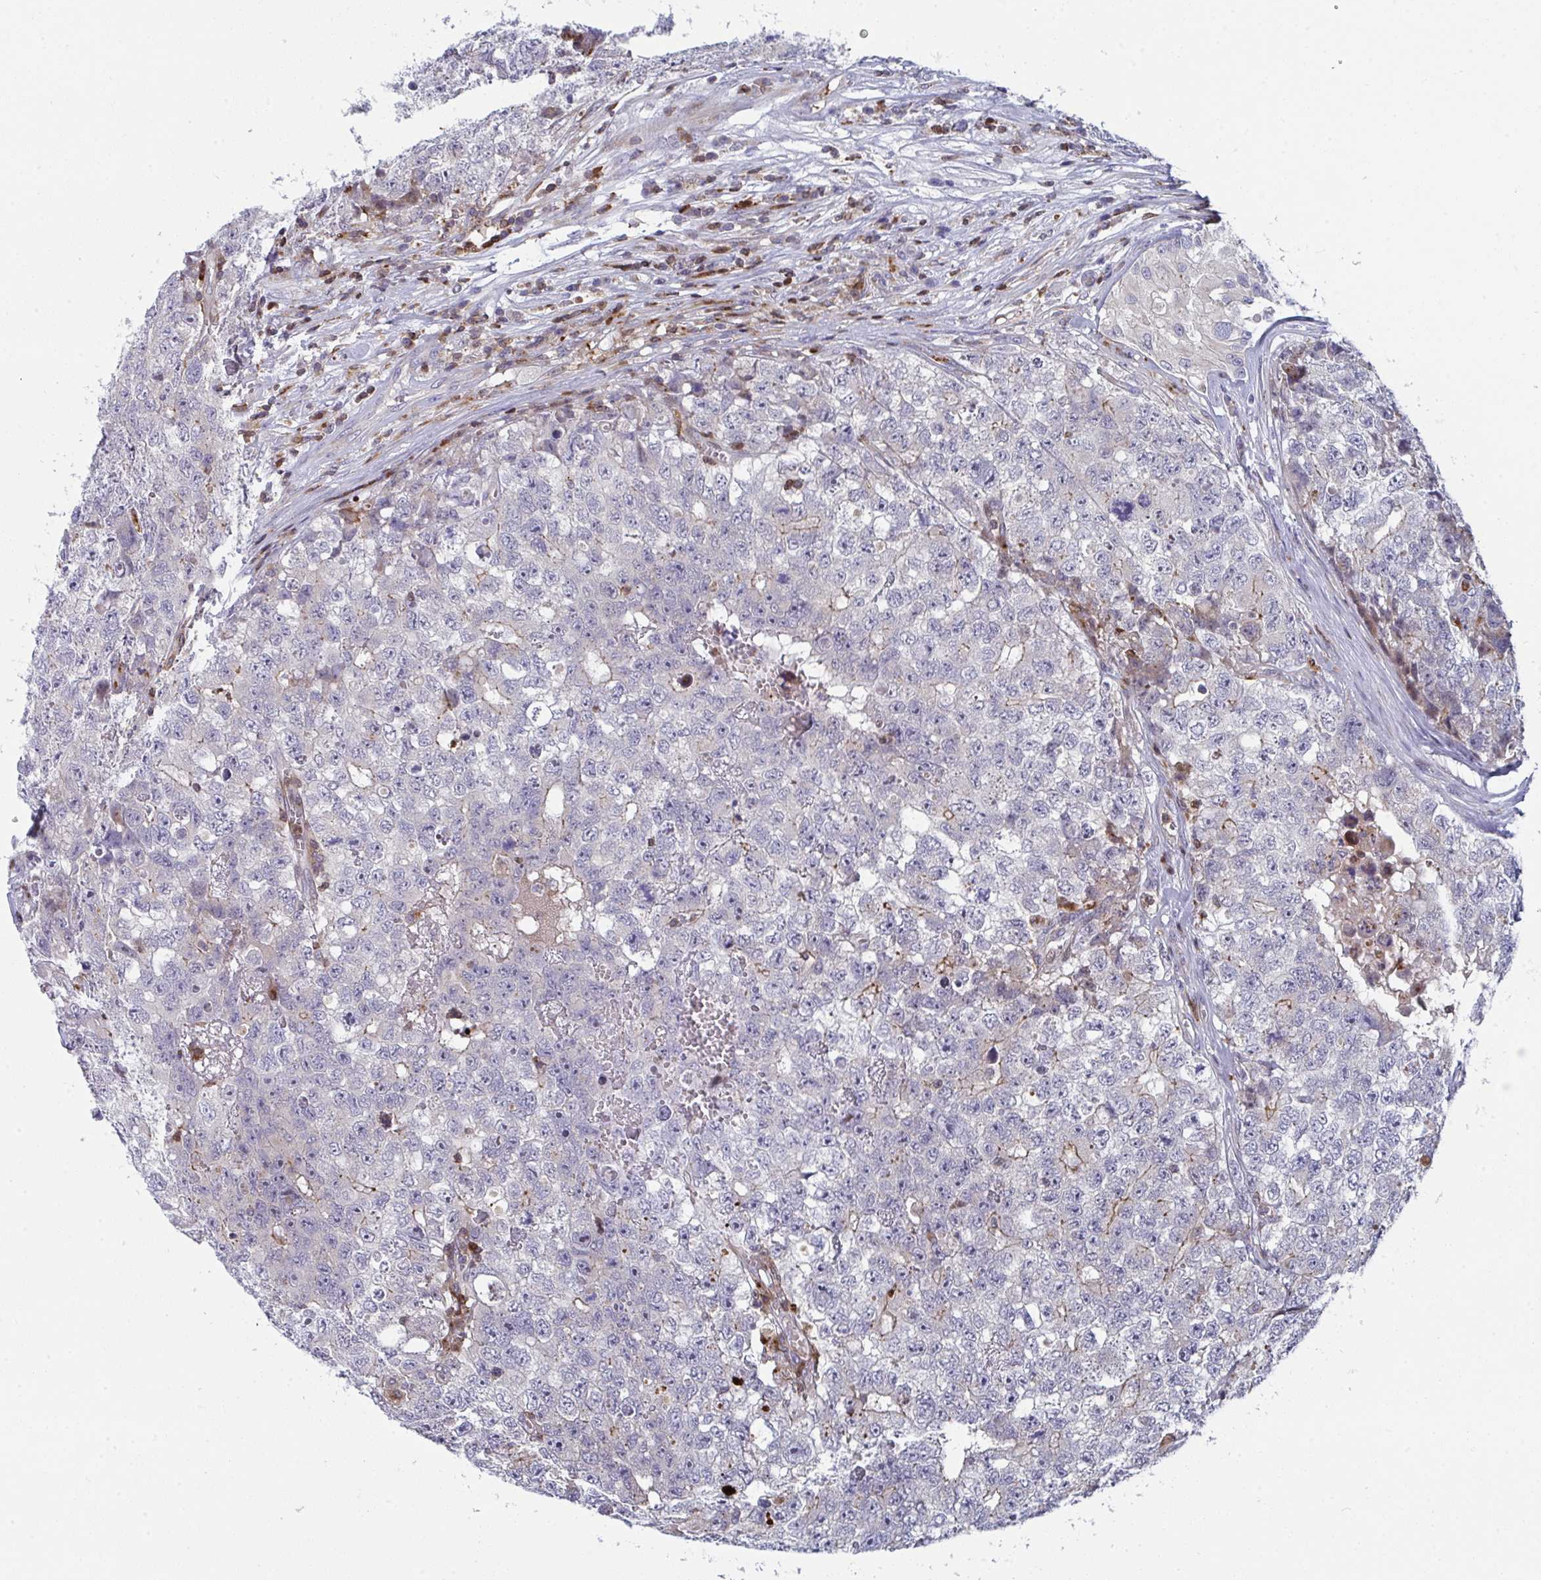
{"staining": {"intensity": "negative", "quantity": "none", "location": "none"}, "tissue": "testis cancer", "cell_type": "Tumor cells", "image_type": "cancer", "snomed": [{"axis": "morphology", "description": "Carcinoma, Embryonal, NOS"}, {"axis": "topography", "description": "Testis"}], "caption": "The histopathology image reveals no staining of tumor cells in testis cancer (embryonal carcinoma).", "gene": "AOC2", "patient": {"sex": "male", "age": 18}}